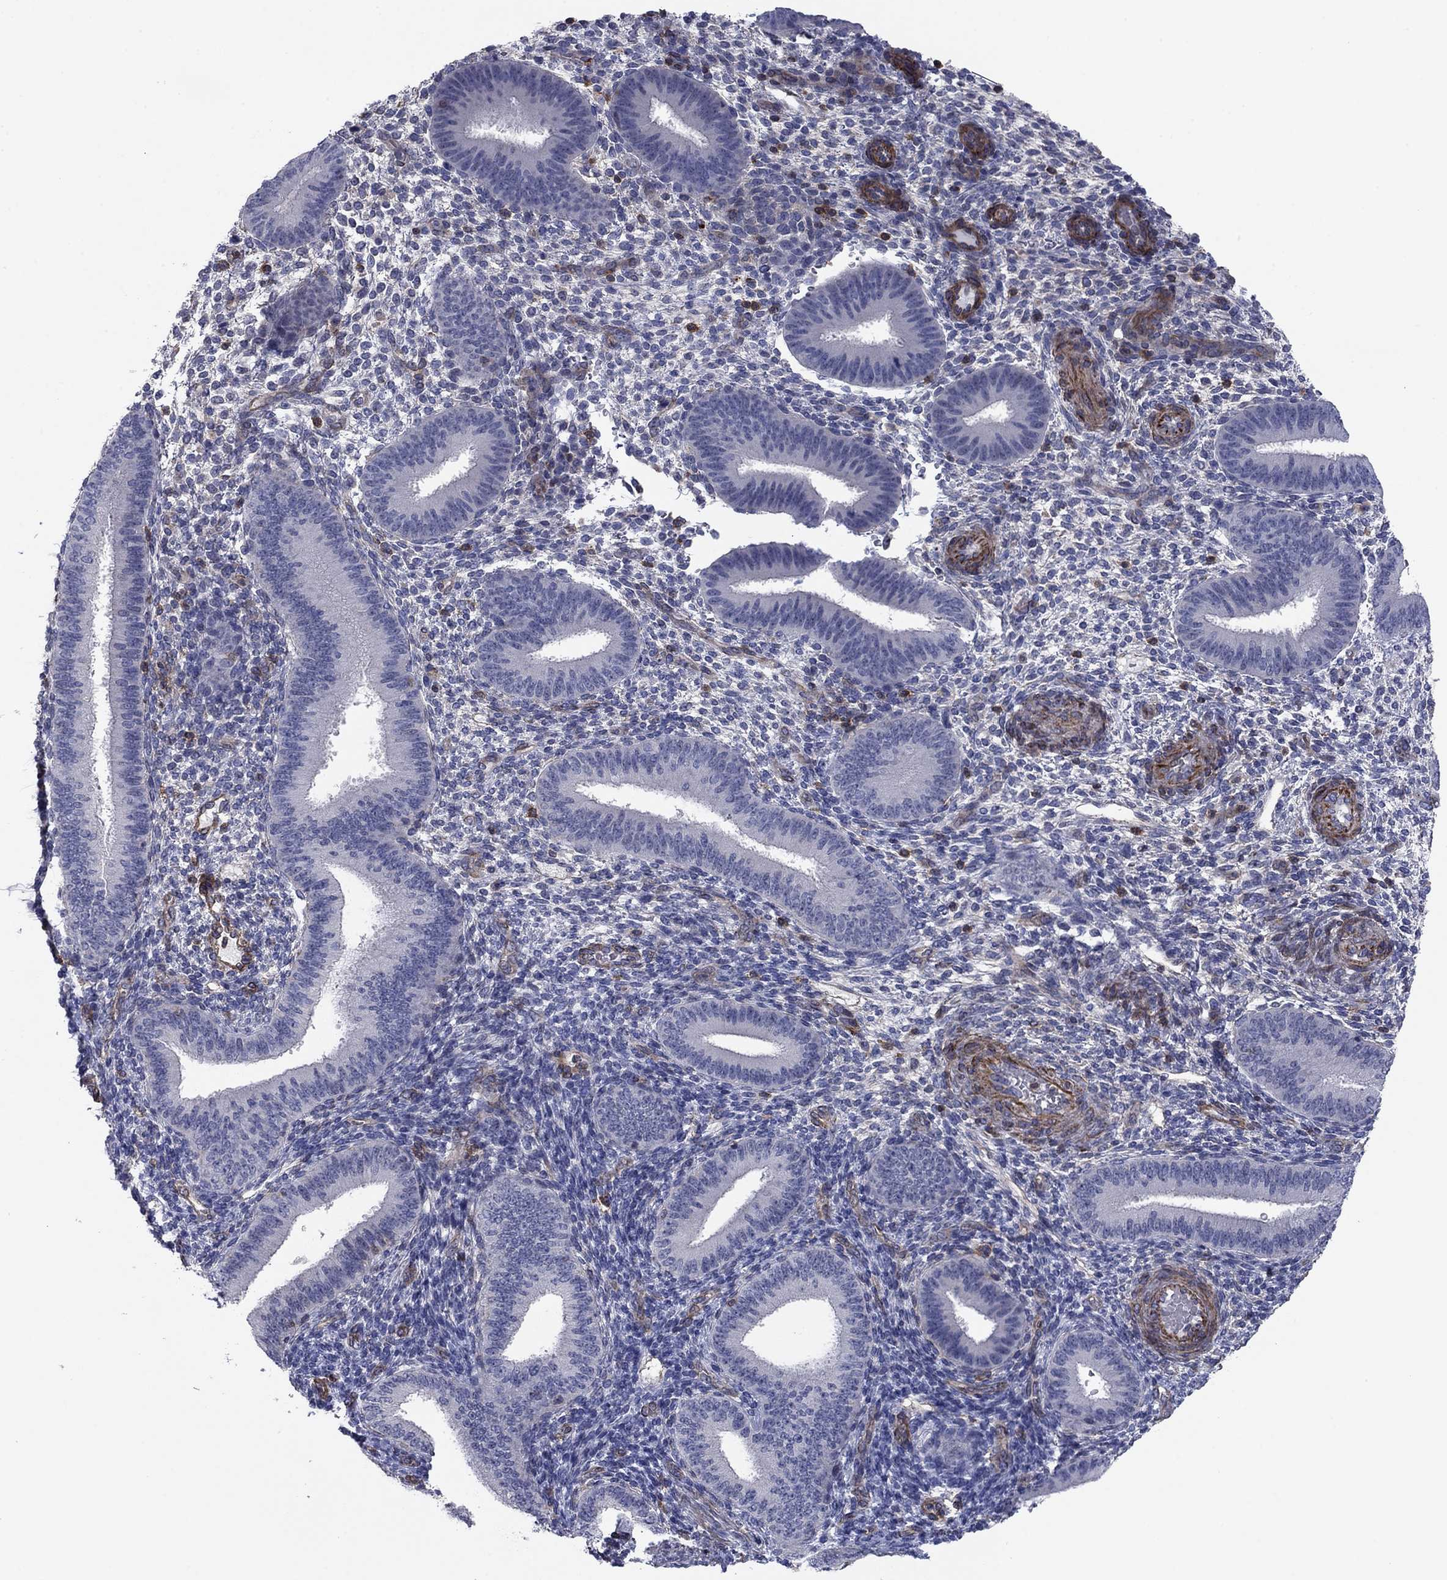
{"staining": {"intensity": "negative", "quantity": "none", "location": "none"}, "tissue": "endometrium", "cell_type": "Cells in endometrial stroma", "image_type": "normal", "snomed": [{"axis": "morphology", "description": "Normal tissue, NOS"}, {"axis": "topography", "description": "Endometrium"}], "caption": "This is an IHC photomicrograph of benign endometrium. There is no expression in cells in endometrial stroma.", "gene": "PSD4", "patient": {"sex": "female", "age": 39}}